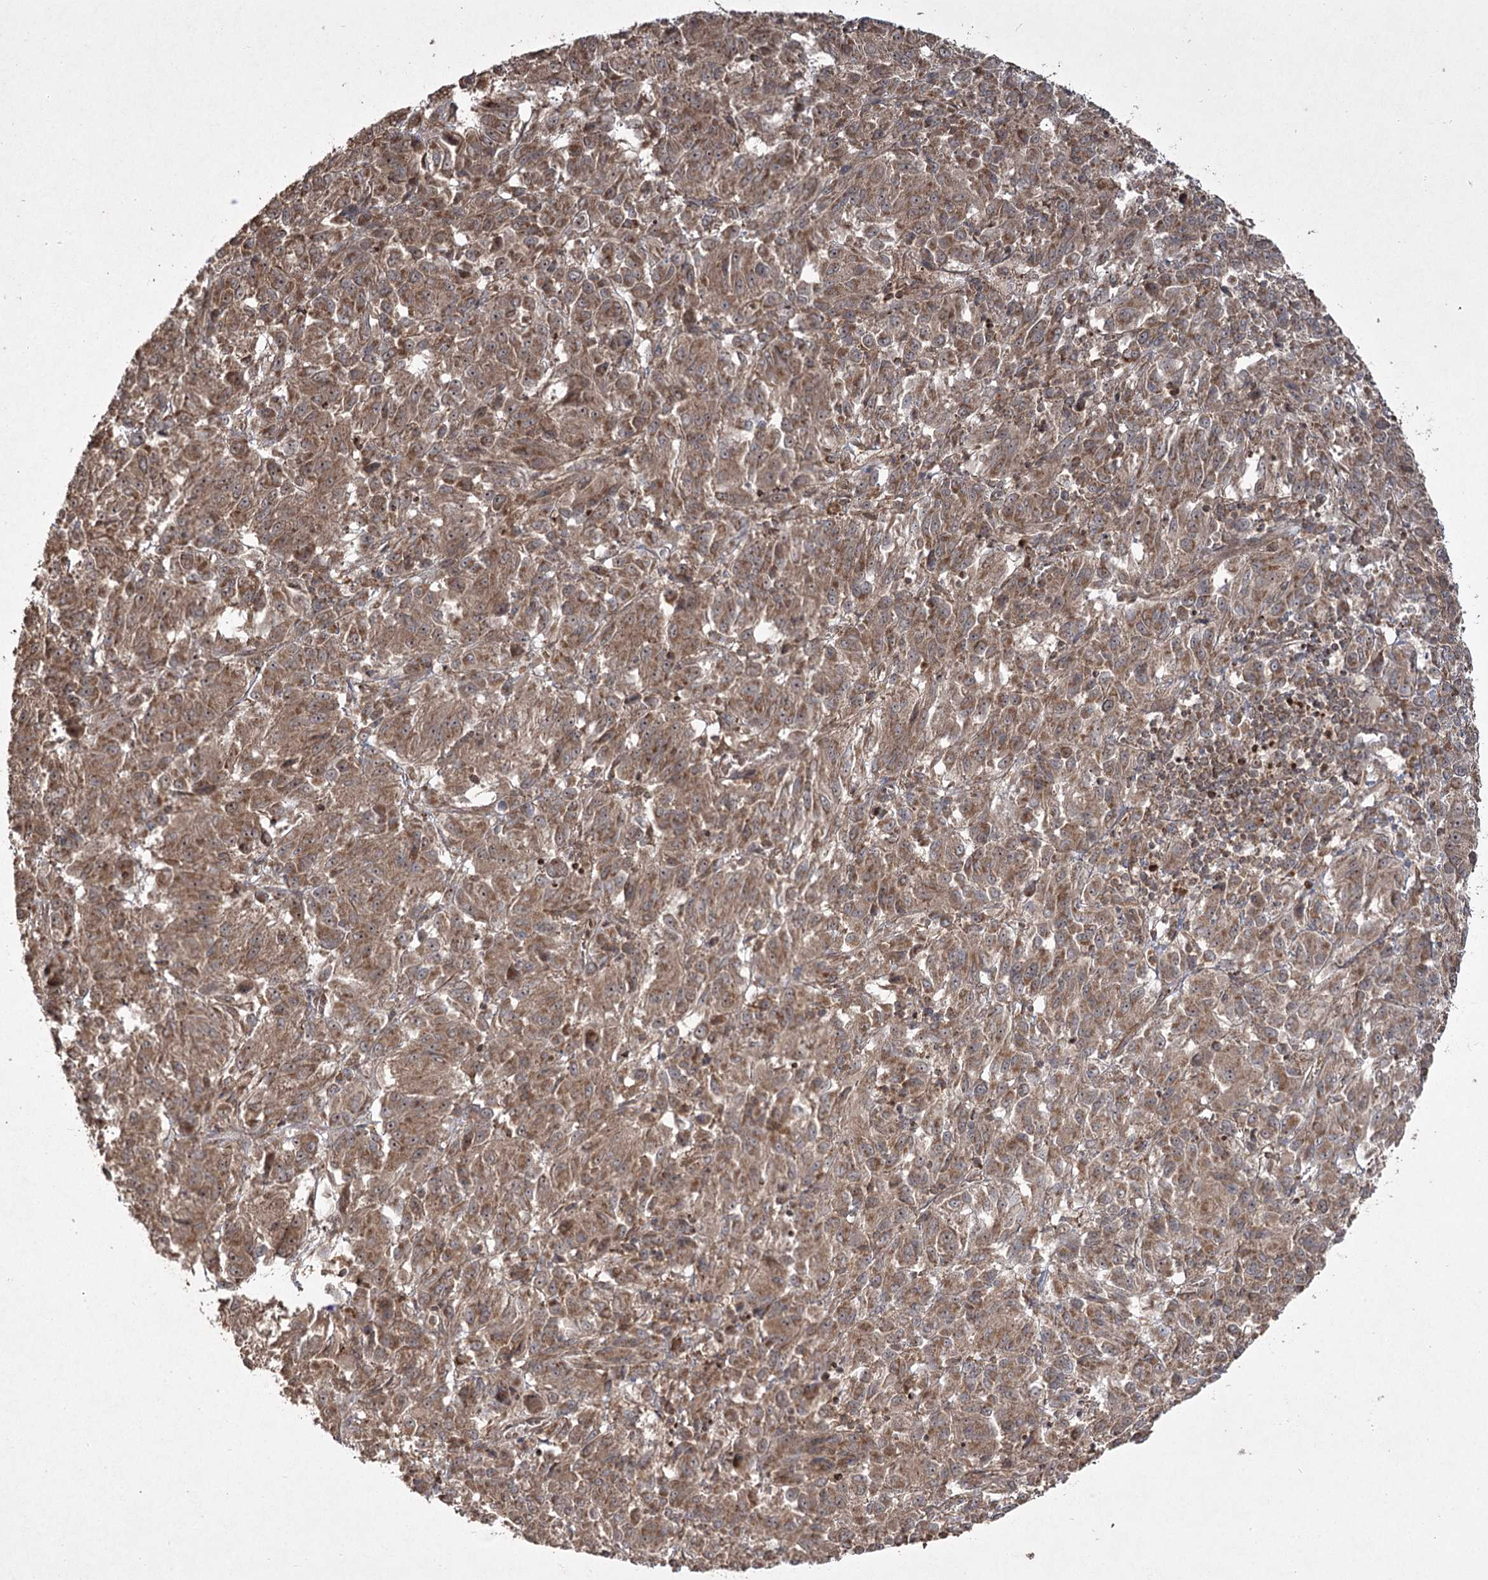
{"staining": {"intensity": "moderate", "quantity": ">75%", "location": "cytoplasmic/membranous,nuclear"}, "tissue": "melanoma", "cell_type": "Tumor cells", "image_type": "cancer", "snomed": [{"axis": "morphology", "description": "Malignant melanoma, Metastatic site"}, {"axis": "topography", "description": "Lung"}], "caption": "Immunohistochemistry (DAB (3,3'-diaminobenzidine)) staining of human malignant melanoma (metastatic site) displays moderate cytoplasmic/membranous and nuclear protein staining in approximately >75% of tumor cells.", "gene": "CPLANE1", "patient": {"sex": "male", "age": 64}}